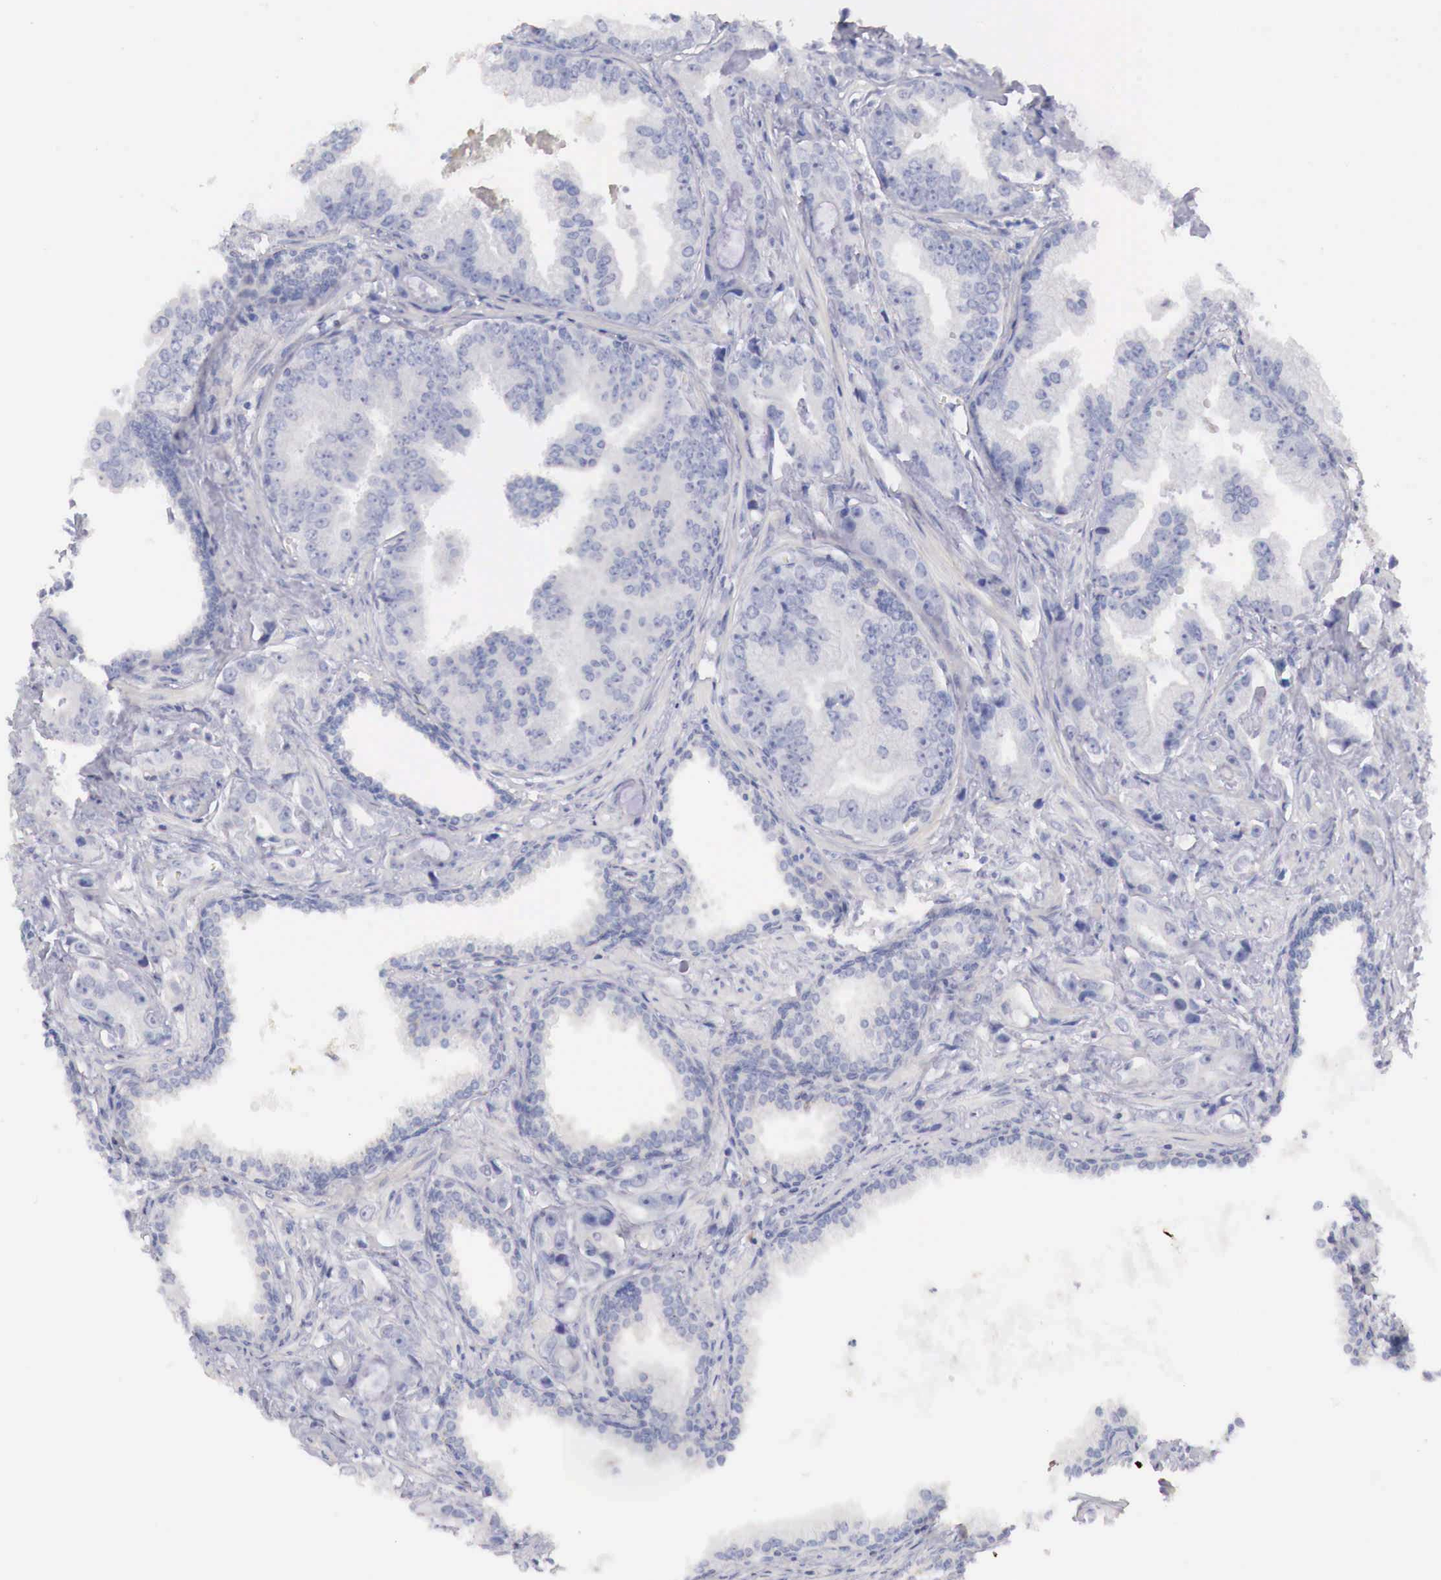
{"staining": {"intensity": "negative", "quantity": "none", "location": "none"}, "tissue": "prostate cancer", "cell_type": "Tumor cells", "image_type": "cancer", "snomed": [{"axis": "morphology", "description": "Adenocarcinoma, Low grade"}, {"axis": "topography", "description": "Prostate"}], "caption": "Protein analysis of prostate cancer (adenocarcinoma (low-grade)) exhibits no significant staining in tumor cells. Nuclei are stained in blue.", "gene": "TRIM13", "patient": {"sex": "male", "age": 65}}